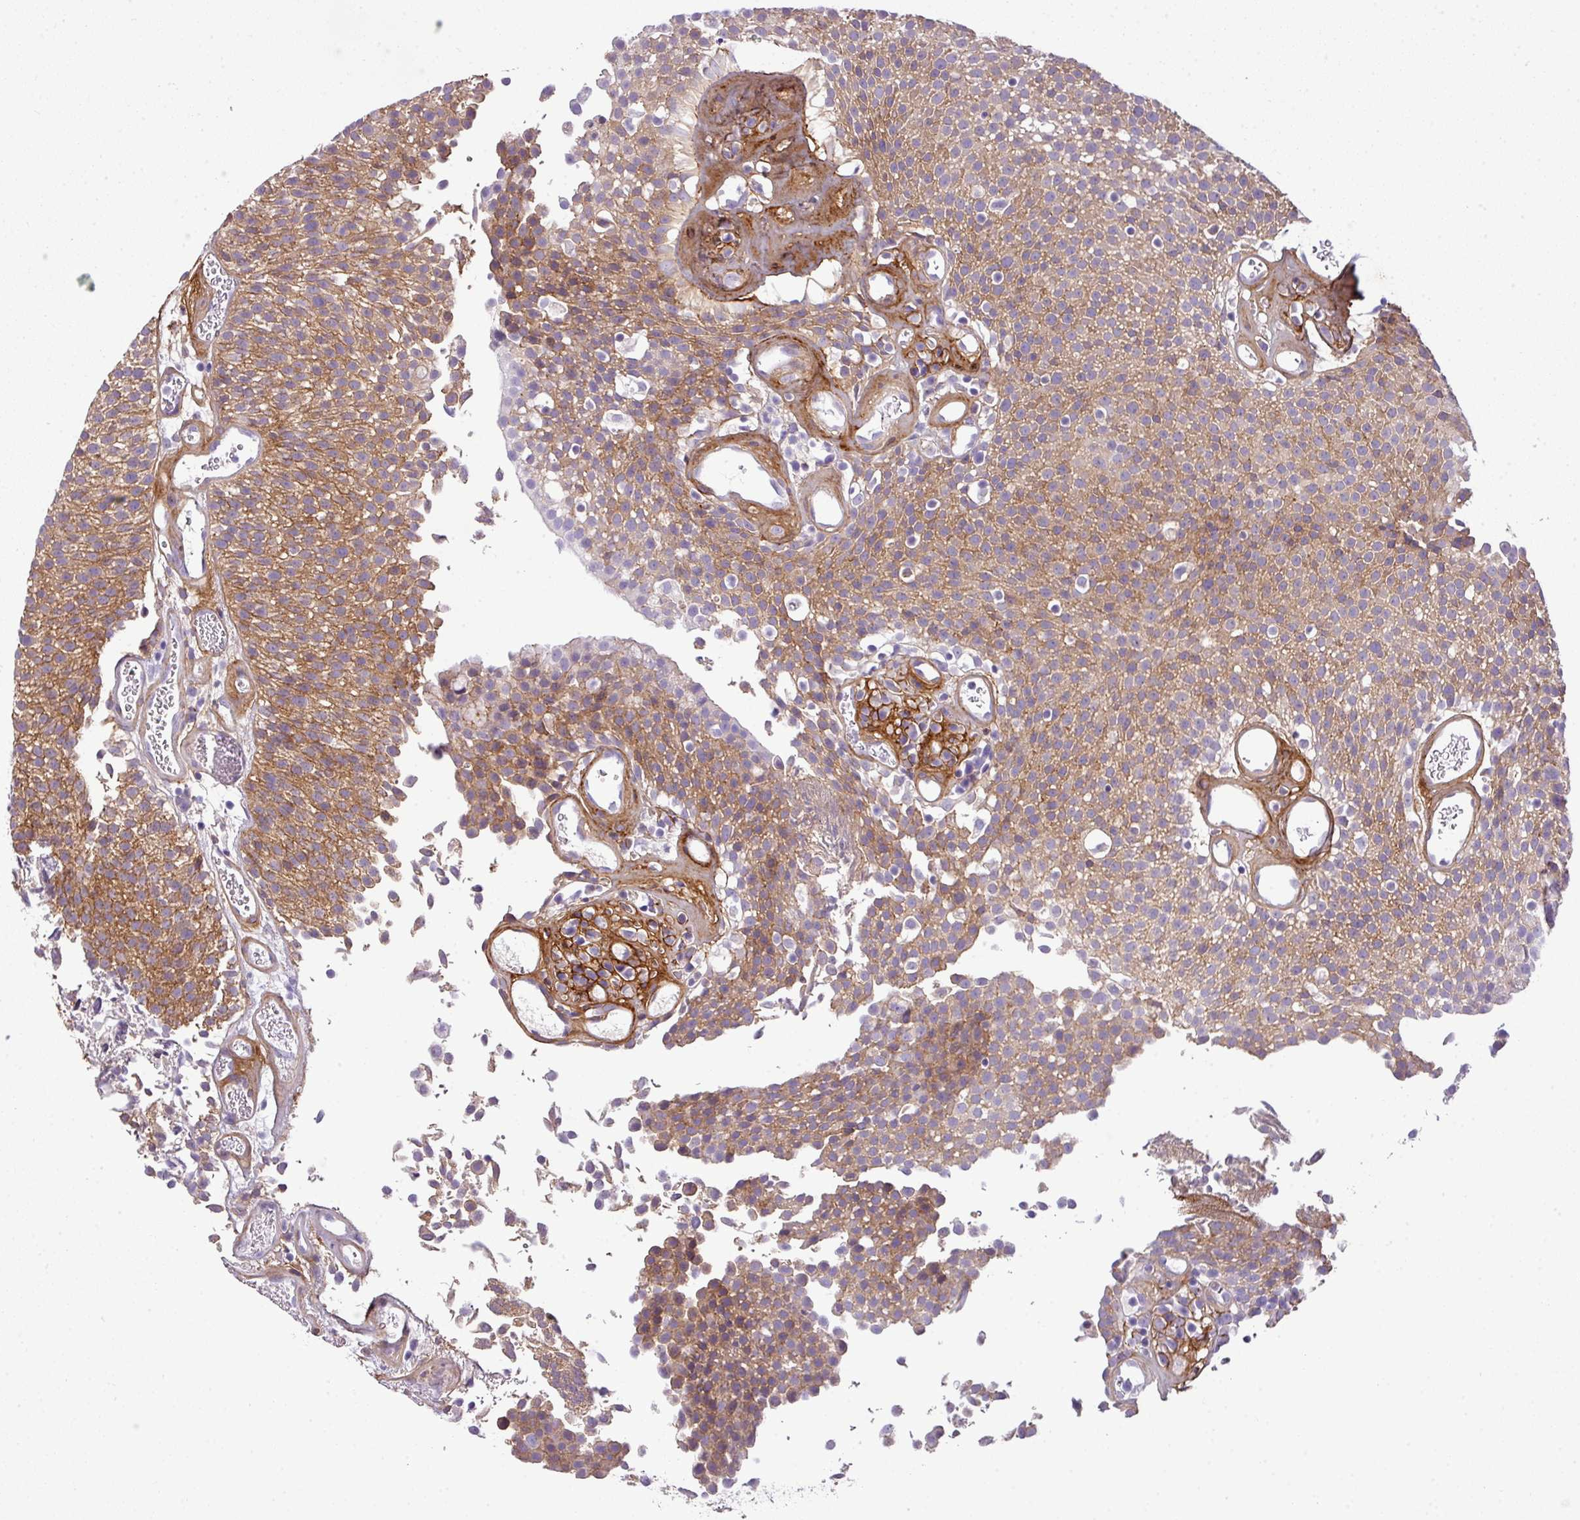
{"staining": {"intensity": "moderate", "quantity": ">75%", "location": "cytoplasmic/membranous"}, "tissue": "urothelial cancer", "cell_type": "Tumor cells", "image_type": "cancer", "snomed": [{"axis": "morphology", "description": "Urothelial carcinoma, Low grade"}, {"axis": "topography", "description": "Urinary bladder"}], "caption": "Brown immunohistochemical staining in low-grade urothelial carcinoma demonstrates moderate cytoplasmic/membranous positivity in about >75% of tumor cells.", "gene": "PARD6G", "patient": {"sex": "female", "age": 79}}